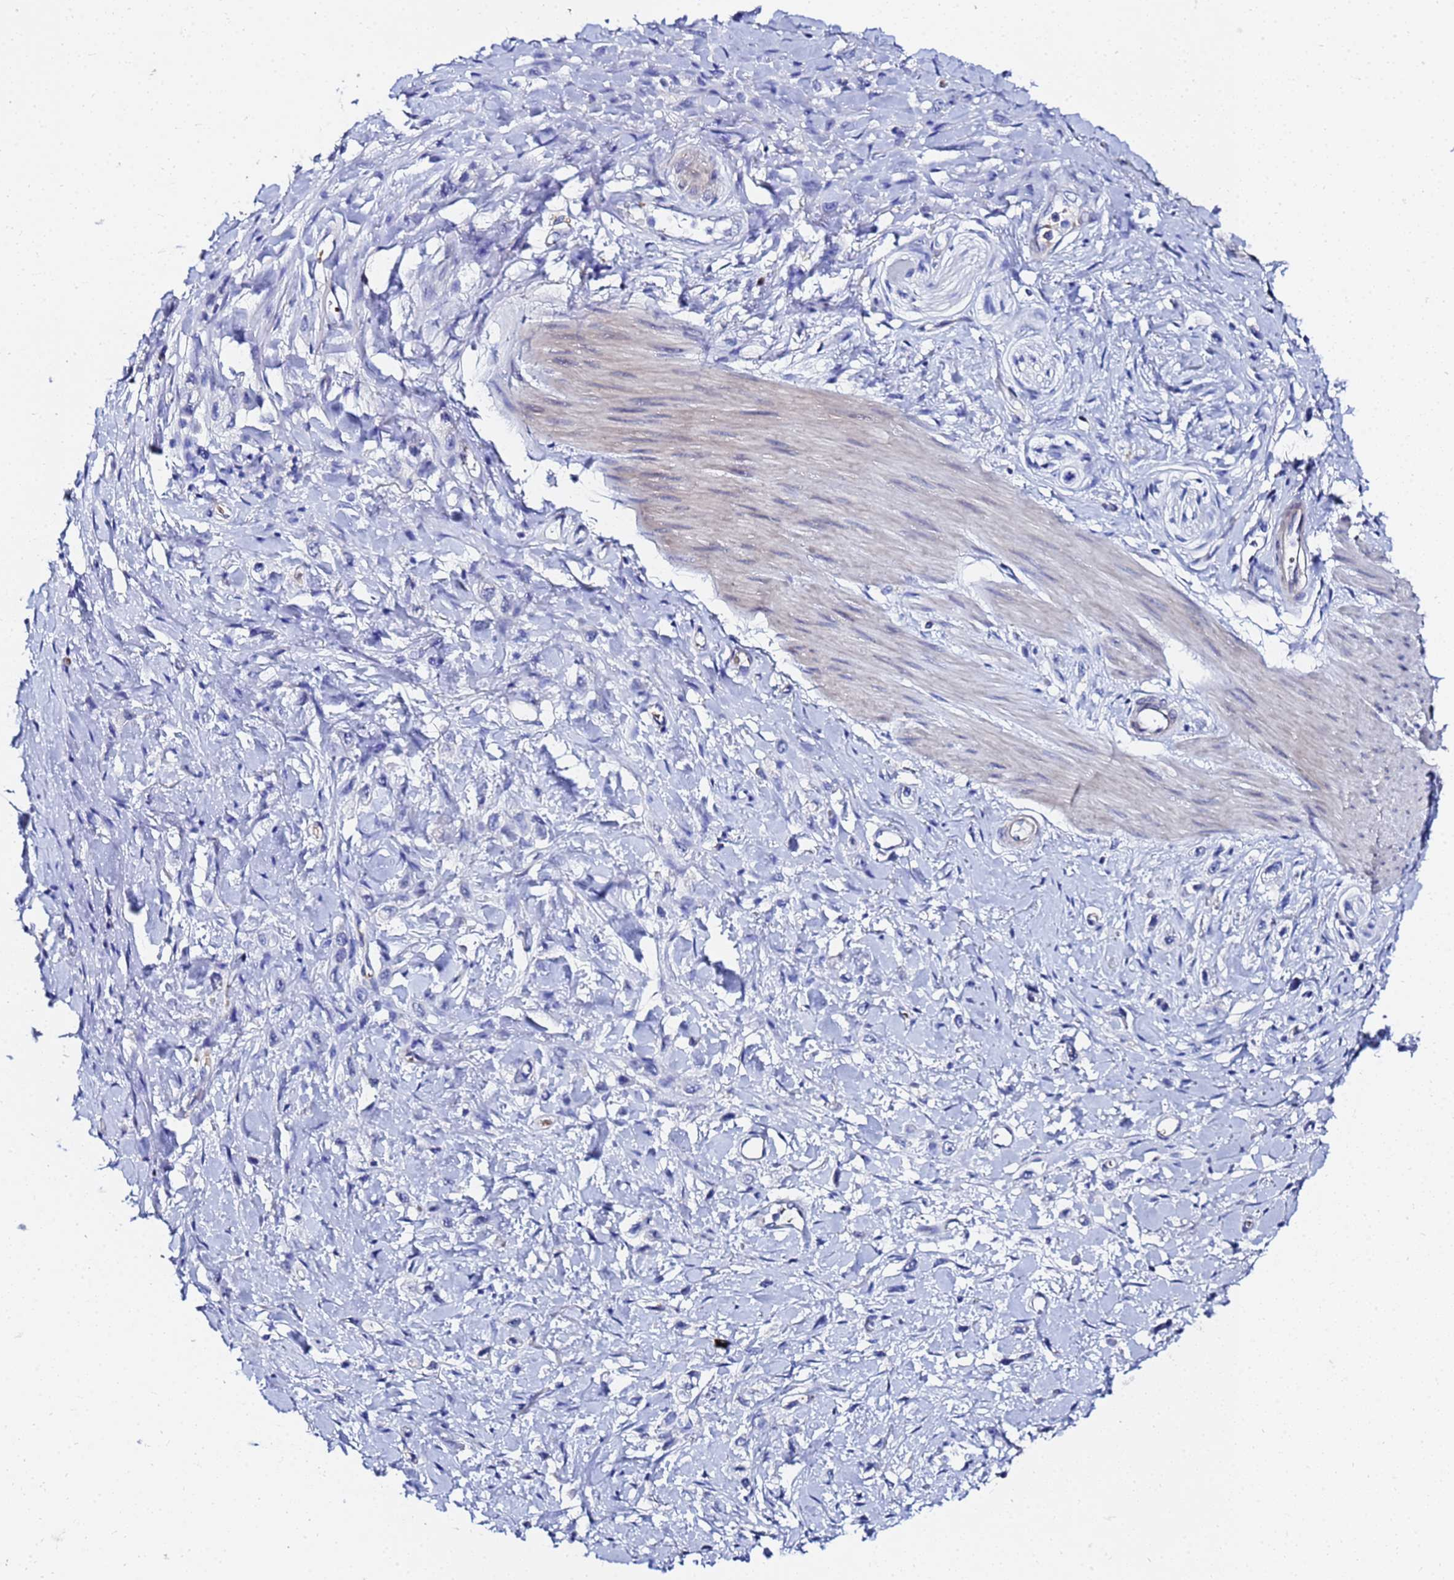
{"staining": {"intensity": "negative", "quantity": "none", "location": "none"}, "tissue": "stomach cancer", "cell_type": "Tumor cells", "image_type": "cancer", "snomed": [{"axis": "morphology", "description": "Adenocarcinoma, NOS"}, {"axis": "topography", "description": "Stomach"}], "caption": "IHC image of human adenocarcinoma (stomach) stained for a protein (brown), which exhibits no staining in tumor cells.", "gene": "ZNF26", "patient": {"sex": "female", "age": 65}}